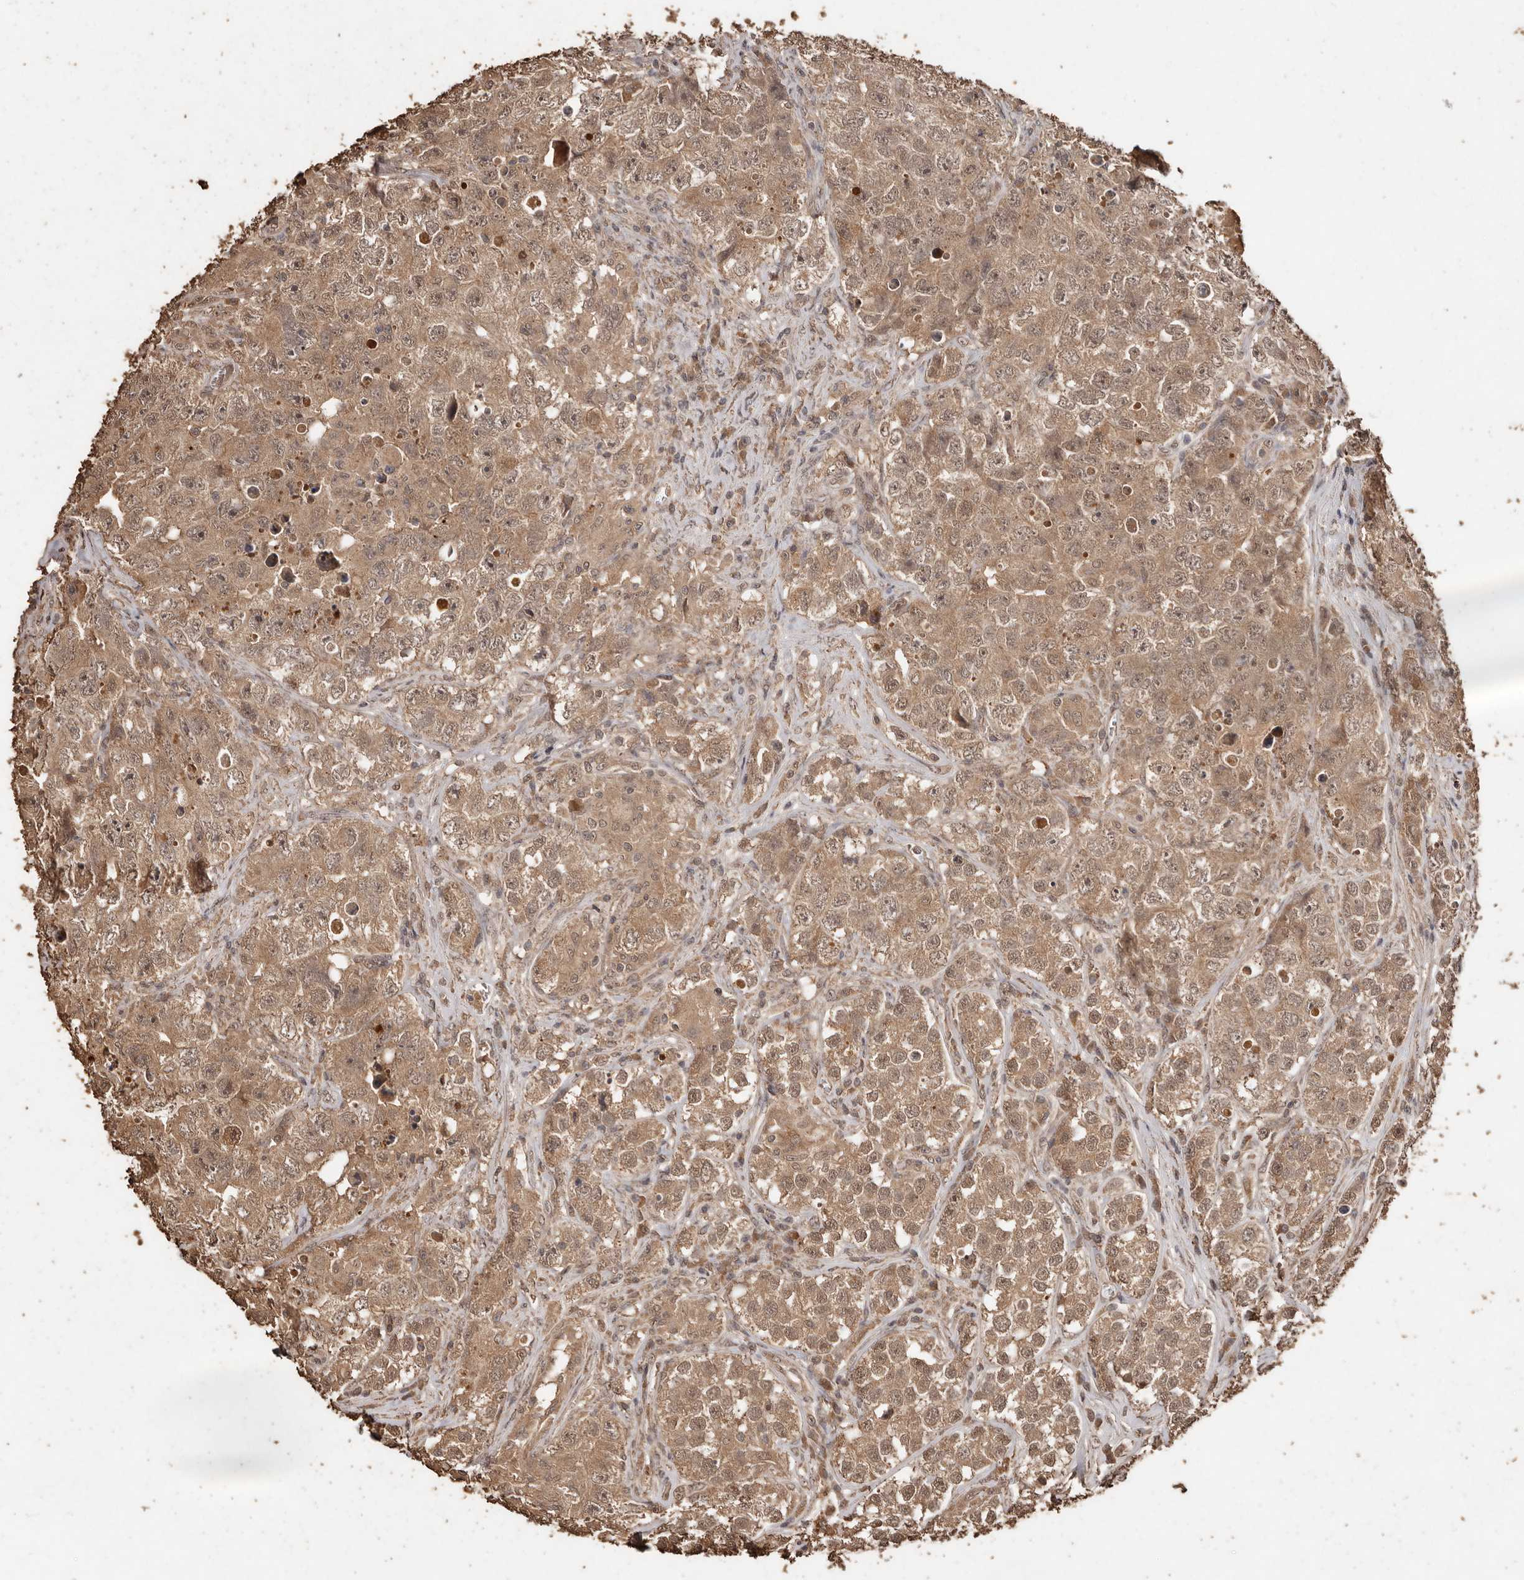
{"staining": {"intensity": "moderate", "quantity": ">75%", "location": "cytoplasmic/membranous,nuclear"}, "tissue": "testis cancer", "cell_type": "Tumor cells", "image_type": "cancer", "snomed": [{"axis": "morphology", "description": "Seminoma, NOS"}, {"axis": "morphology", "description": "Carcinoma, Embryonal, NOS"}, {"axis": "topography", "description": "Testis"}], "caption": "This micrograph displays immunohistochemistry staining of human testis embryonal carcinoma, with medium moderate cytoplasmic/membranous and nuclear expression in about >75% of tumor cells.", "gene": "PKDCC", "patient": {"sex": "male", "age": 43}}